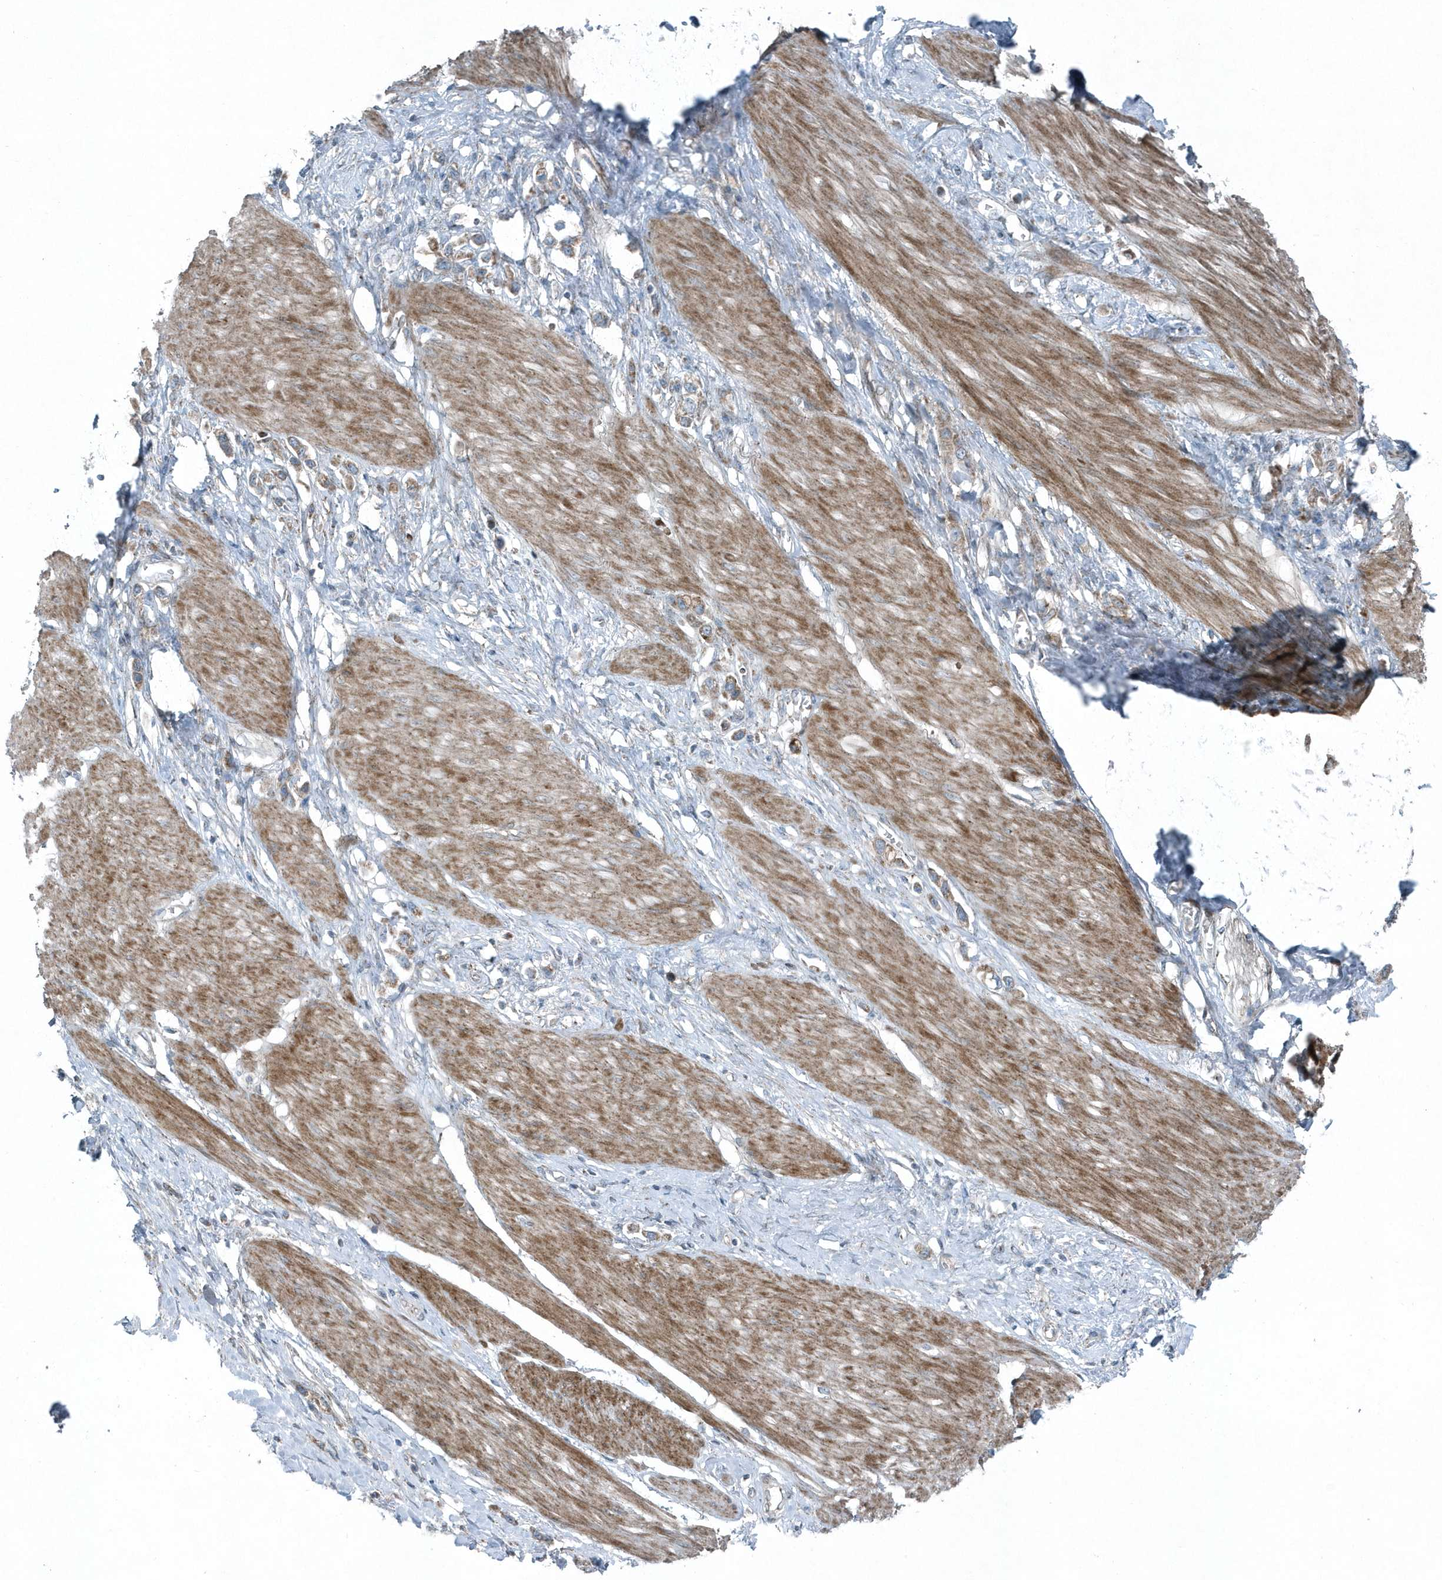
{"staining": {"intensity": "moderate", "quantity": "25%-75%", "location": "cytoplasmic/membranous"}, "tissue": "stomach cancer", "cell_type": "Tumor cells", "image_type": "cancer", "snomed": [{"axis": "morphology", "description": "Adenocarcinoma, NOS"}, {"axis": "topography", "description": "Stomach"}], "caption": "A medium amount of moderate cytoplasmic/membranous positivity is appreciated in approximately 25%-75% of tumor cells in stomach adenocarcinoma tissue.", "gene": "GCC2", "patient": {"sex": "female", "age": 65}}